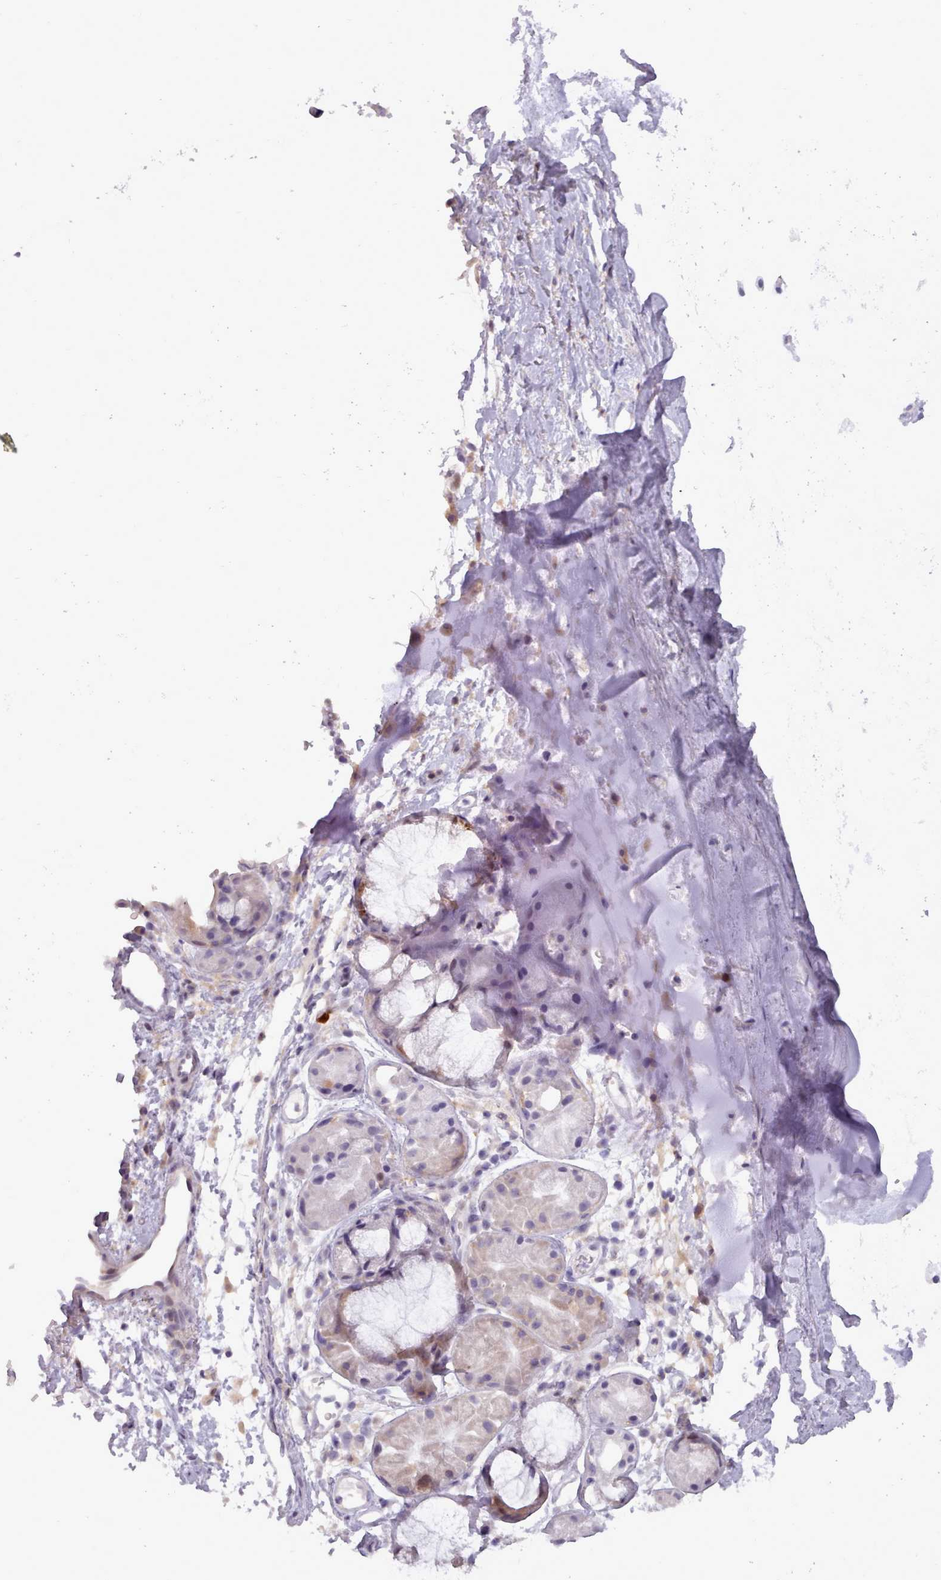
{"staining": {"intensity": "negative", "quantity": "none", "location": "none"}, "tissue": "soft tissue", "cell_type": "Chondrocytes", "image_type": "normal", "snomed": [{"axis": "morphology", "description": "Normal tissue, NOS"}, {"axis": "topography", "description": "Cartilage tissue"}], "caption": "This histopathology image is of unremarkable soft tissue stained with immunohistochemistry (IHC) to label a protein in brown with the nuclei are counter-stained blue. There is no positivity in chondrocytes.", "gene": "BDKRB2", "patient": {"sex": "male", "age": 80}}